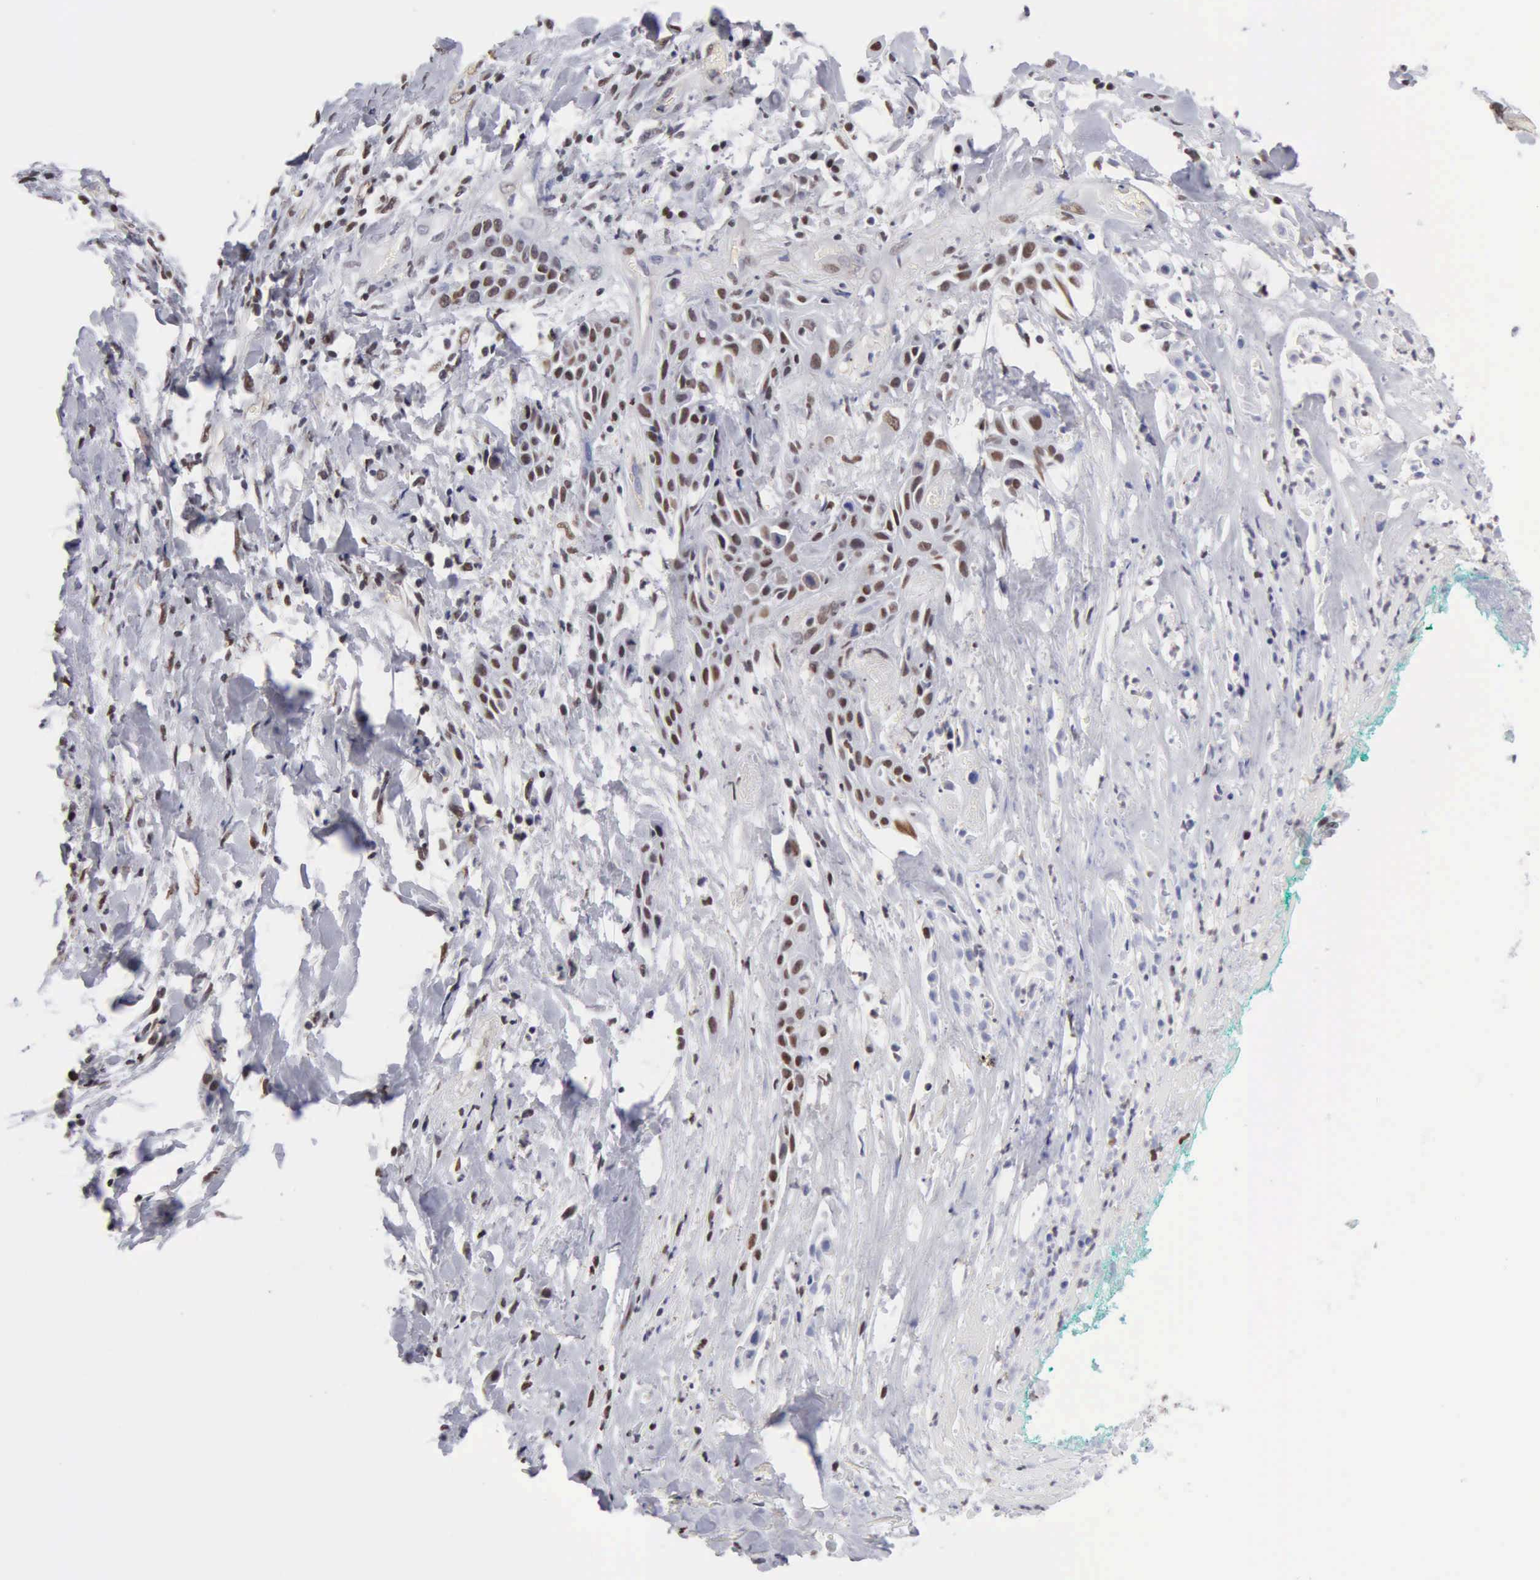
{"staining": {"intensity": "moderate", "quantity": "25%-75%", "location": "nuclear"}, "tissue": "skin cancer", "cell_type": "Tumor cells", "image_type": "cancer", "snomed": [{"axis": "morphology", "description": "Squamous cell carcinoma, NOS"}, {"axis": "topography", "description": "Skin"}, {"axis": "topography", "description": "Anal"}], "caption": "The histopathology image displays staining of squamous cell carcinoma (skin), revealing moderate nuclear protein positivity (brown color) within tumor cells. (IHC, brightfield microscopy, high magnification).", "gene": "CCNG1", "patient": {"sex": "male", "age": 64}}